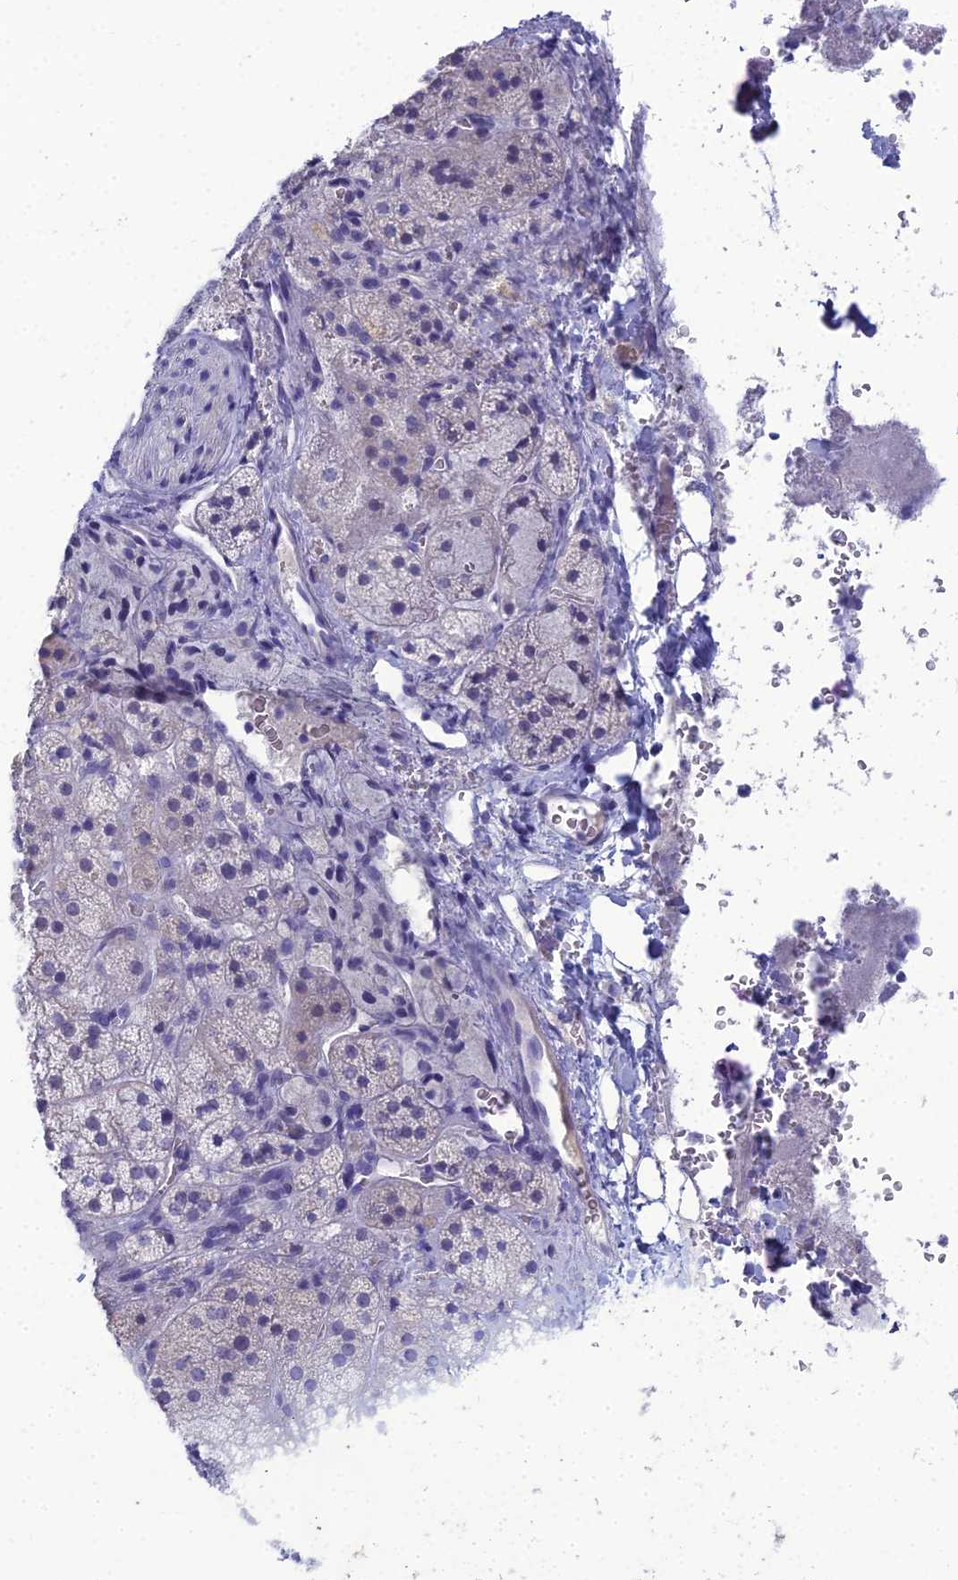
{"staining": {"intensity": "negative", "quantity": "none", "location": "none"}, "tissue": "adrenal gland", "cell_type": "Glandular cells", "image_type": "normal", "snomed": [{"axis": "morphology", "description": "Normal tissue, NOS"}, {"axis": "topography", "description": "Adrenal gland"}], "caption": "Immunohistochemical staining of benign adrenal gland demonstrates no significant positivity in glandular cells.", "gene": "MUC13", "patient": {"sex": "female", "age": 44}}